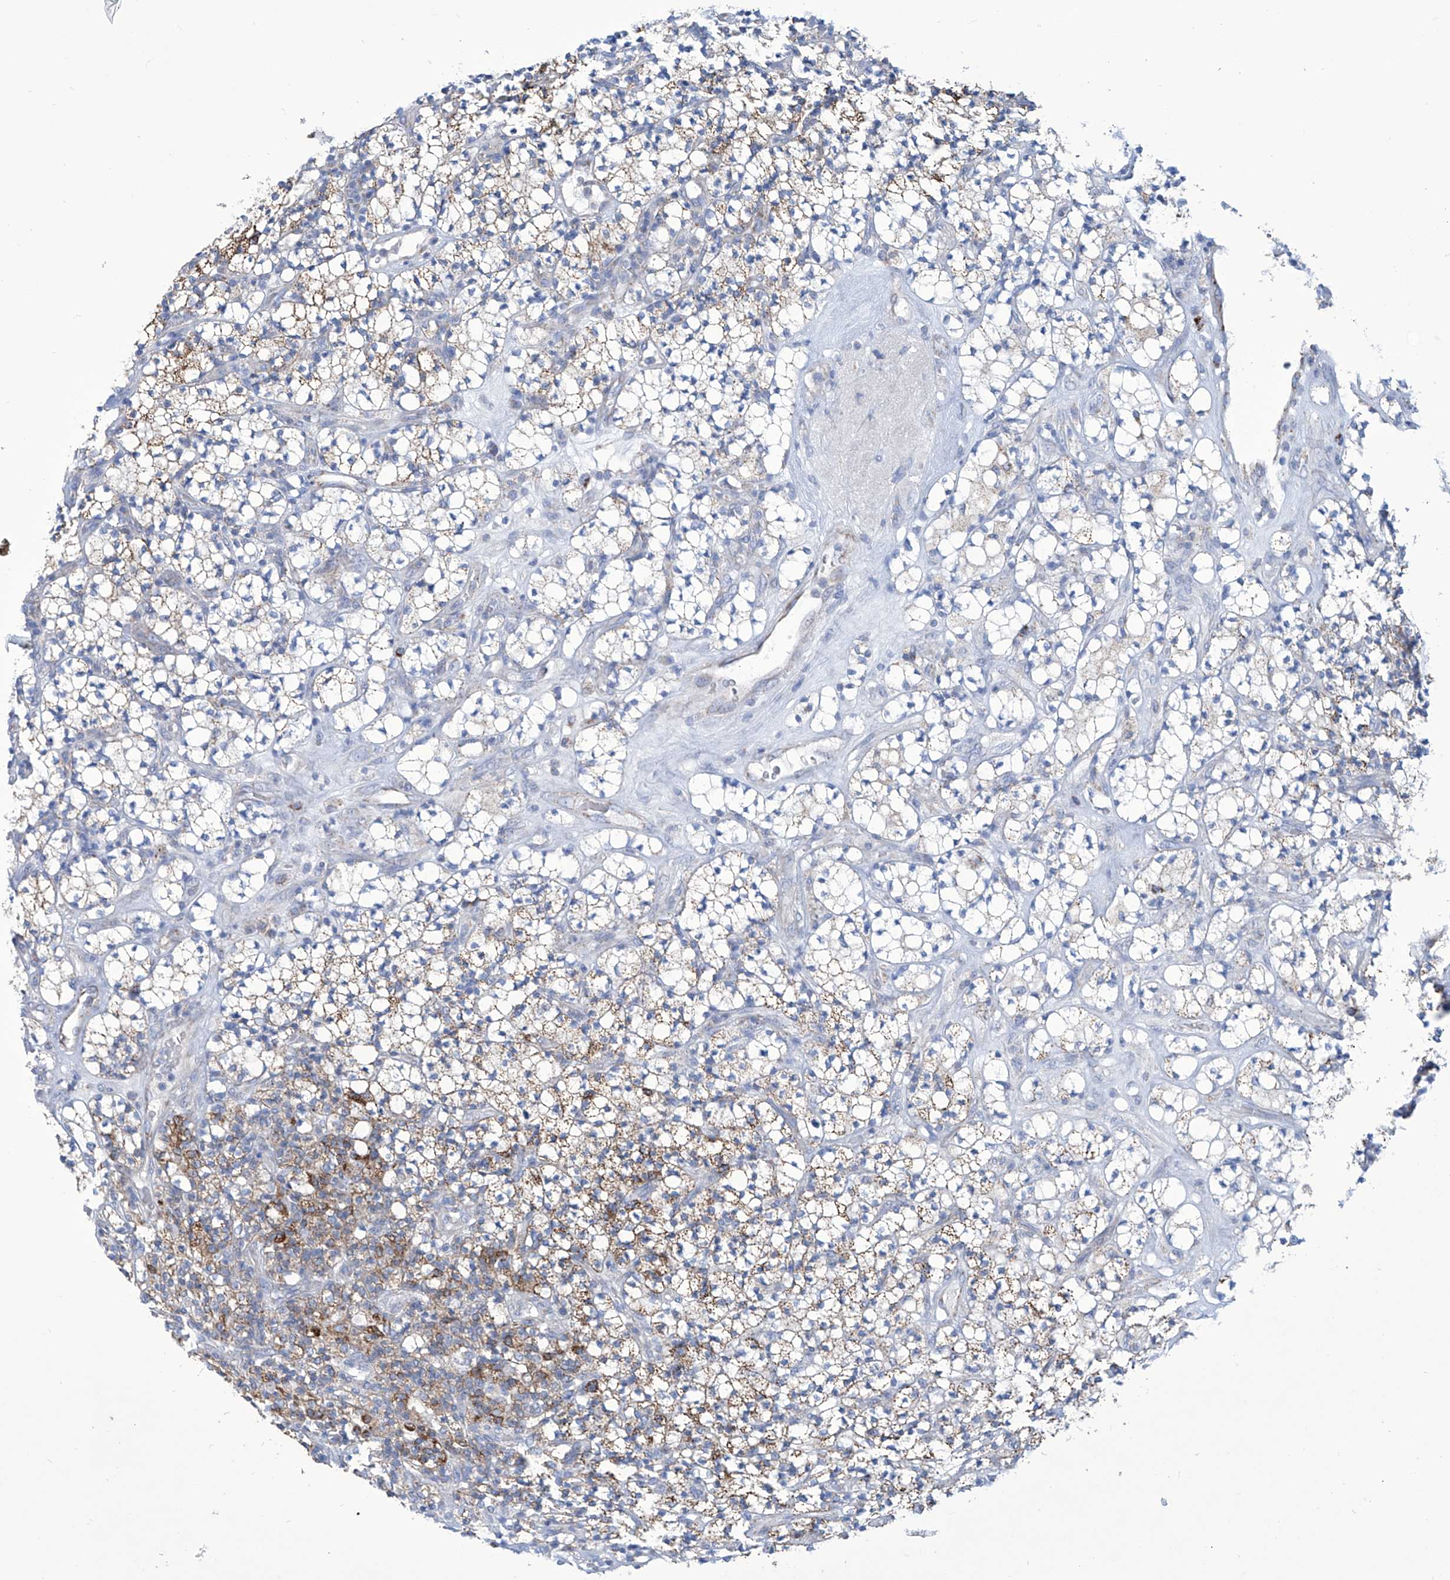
{"staining": {"intensity": "moderate", "quantity": "<25%", "location": "cytoplasmic/membranous"}, "tissue": "renal cancer", "cell_type": "Tumor cells", "image_type": "cancer", "snomed": [{"axis": "morphology", "description": "Adenocarcinoma, NOS"}, {"axis": "topography", "description": "Kidney"}], "caption": "Tumor cells reveal low levels of moderate cytoplasmic/membranous expression in approximately <25% of cells in adenocarcinoma (renal).", "gene": "ALDH6A1", "patient": {"sex": "male", "age": 77}}